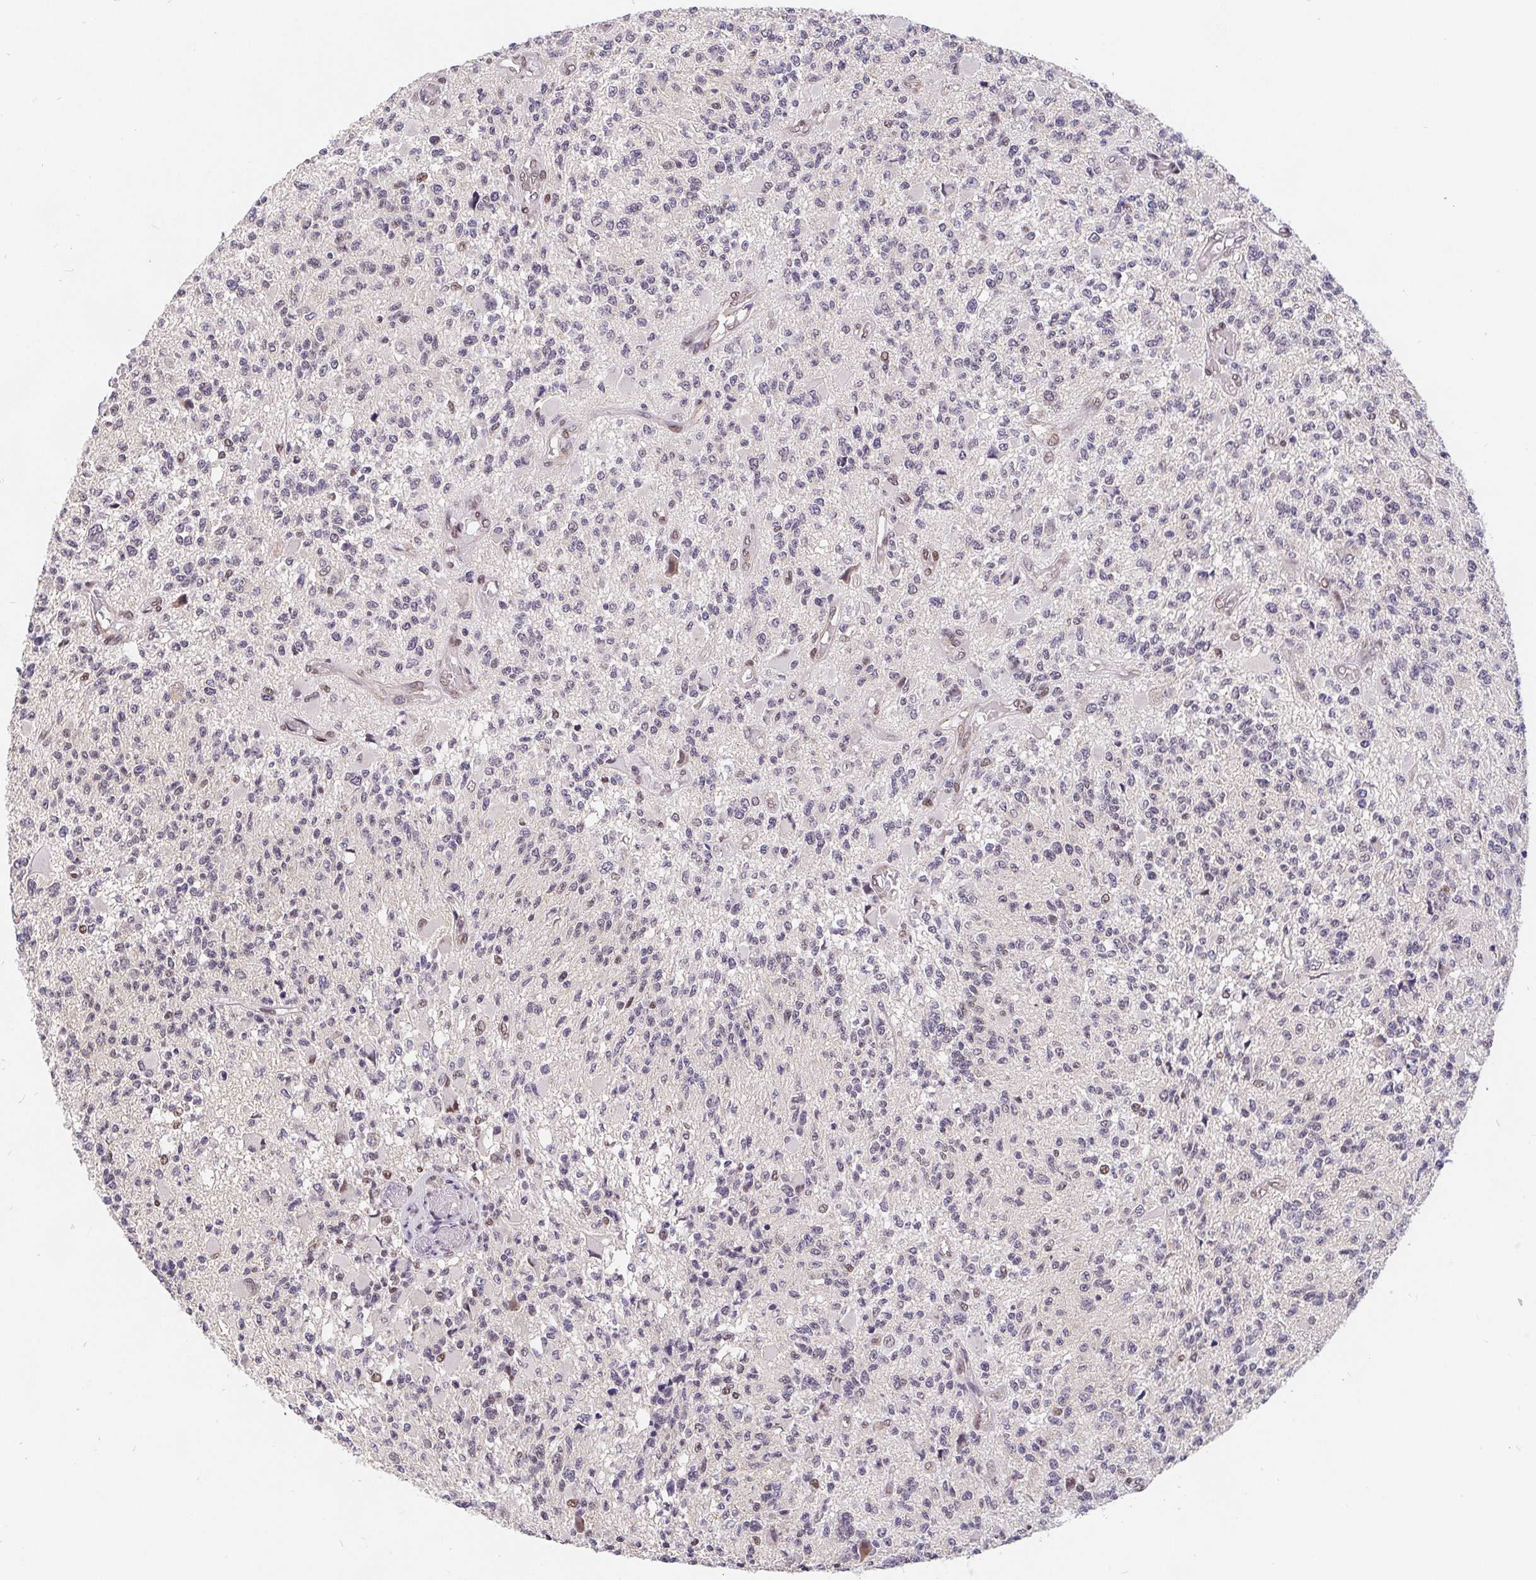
{"staining": {"intensity": "weak", "quantity": "<25%", "location": "nuclear"}, "tissue": "glioma", "cell_type": "Tumor cells", "image_type": "cancer", "snomed": [{"axis": "morphology", "description": "Glioma, malignant, High grade"}, {"axis": "topography", "description": "Brain"}], "caption": "A micrograph of malignant glioma (high-grade) stained for a protein displays no brown staining in tumor cells.", "gene": "POU2F1", "patient": {"sex": "female", "age": 63}}